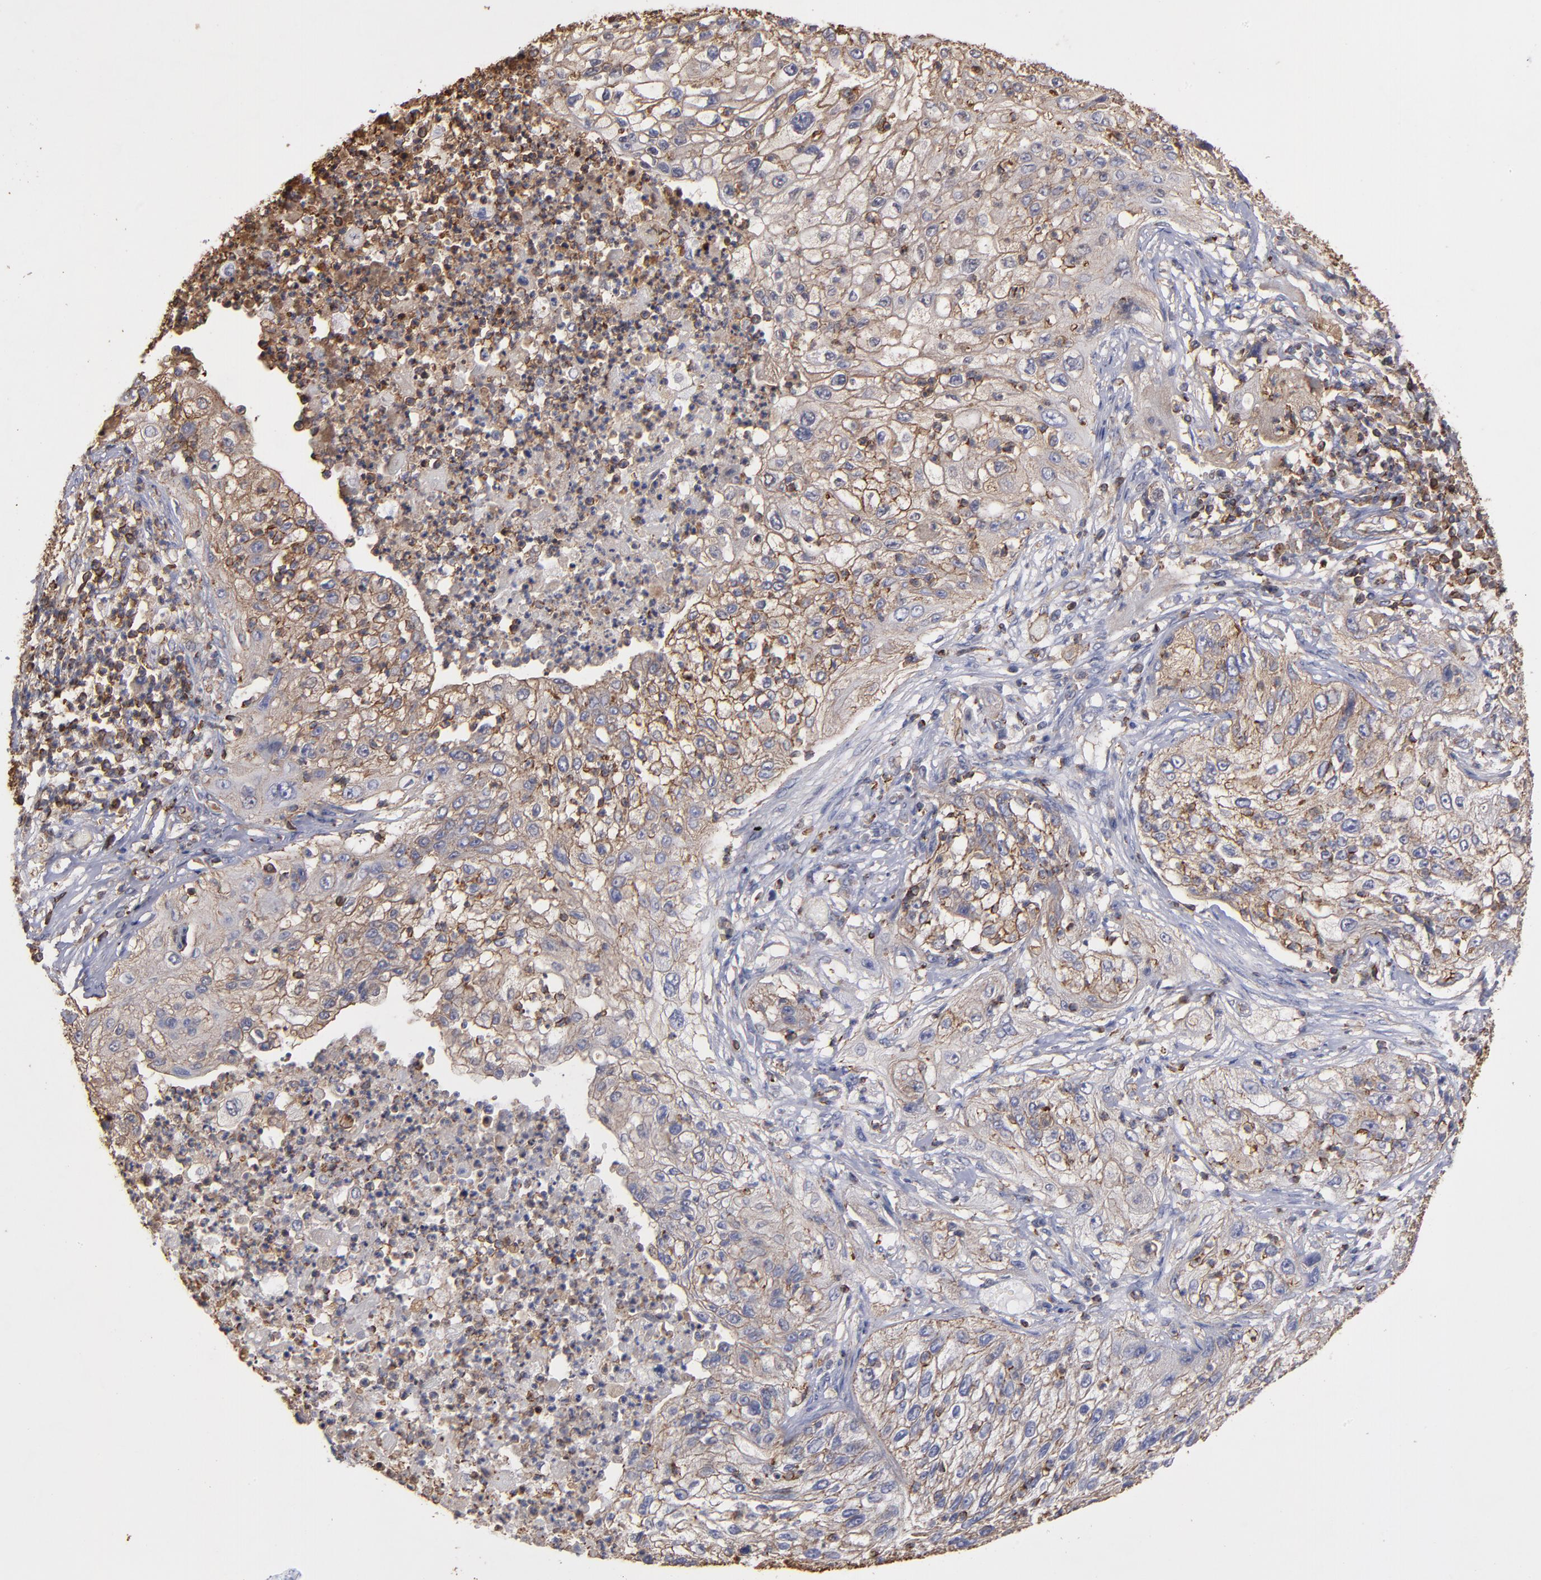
{"staining": {"intensity": "weak", "quantity": ">75%", "location": "cytoplasmic/membranous"}, "tissue": "lung cancer", "cell_type": "Tumor cells", "image_type": "cancer", "snomed": [{"axis": "morphology", "description": "Inflammation, NOS"}, {"axis": "morphology", "description": "Squamous cell carcinoma, NOS"}, {"axis": "topography", "description": "Lymph node"}, {"axis": "topography", "description": "Soft tissue"}, {"axis": "topography", "description": "Lung"}], "caption": "This image exhibits immunohistochemistry (IHC) staining of lung squamous cell carcinoma, with low weak cytoplasmic/membranous staining in approximately >75% of tumor cells.", "gene": "ACTN4", "patient": {"sex": "male", "age": 66}}